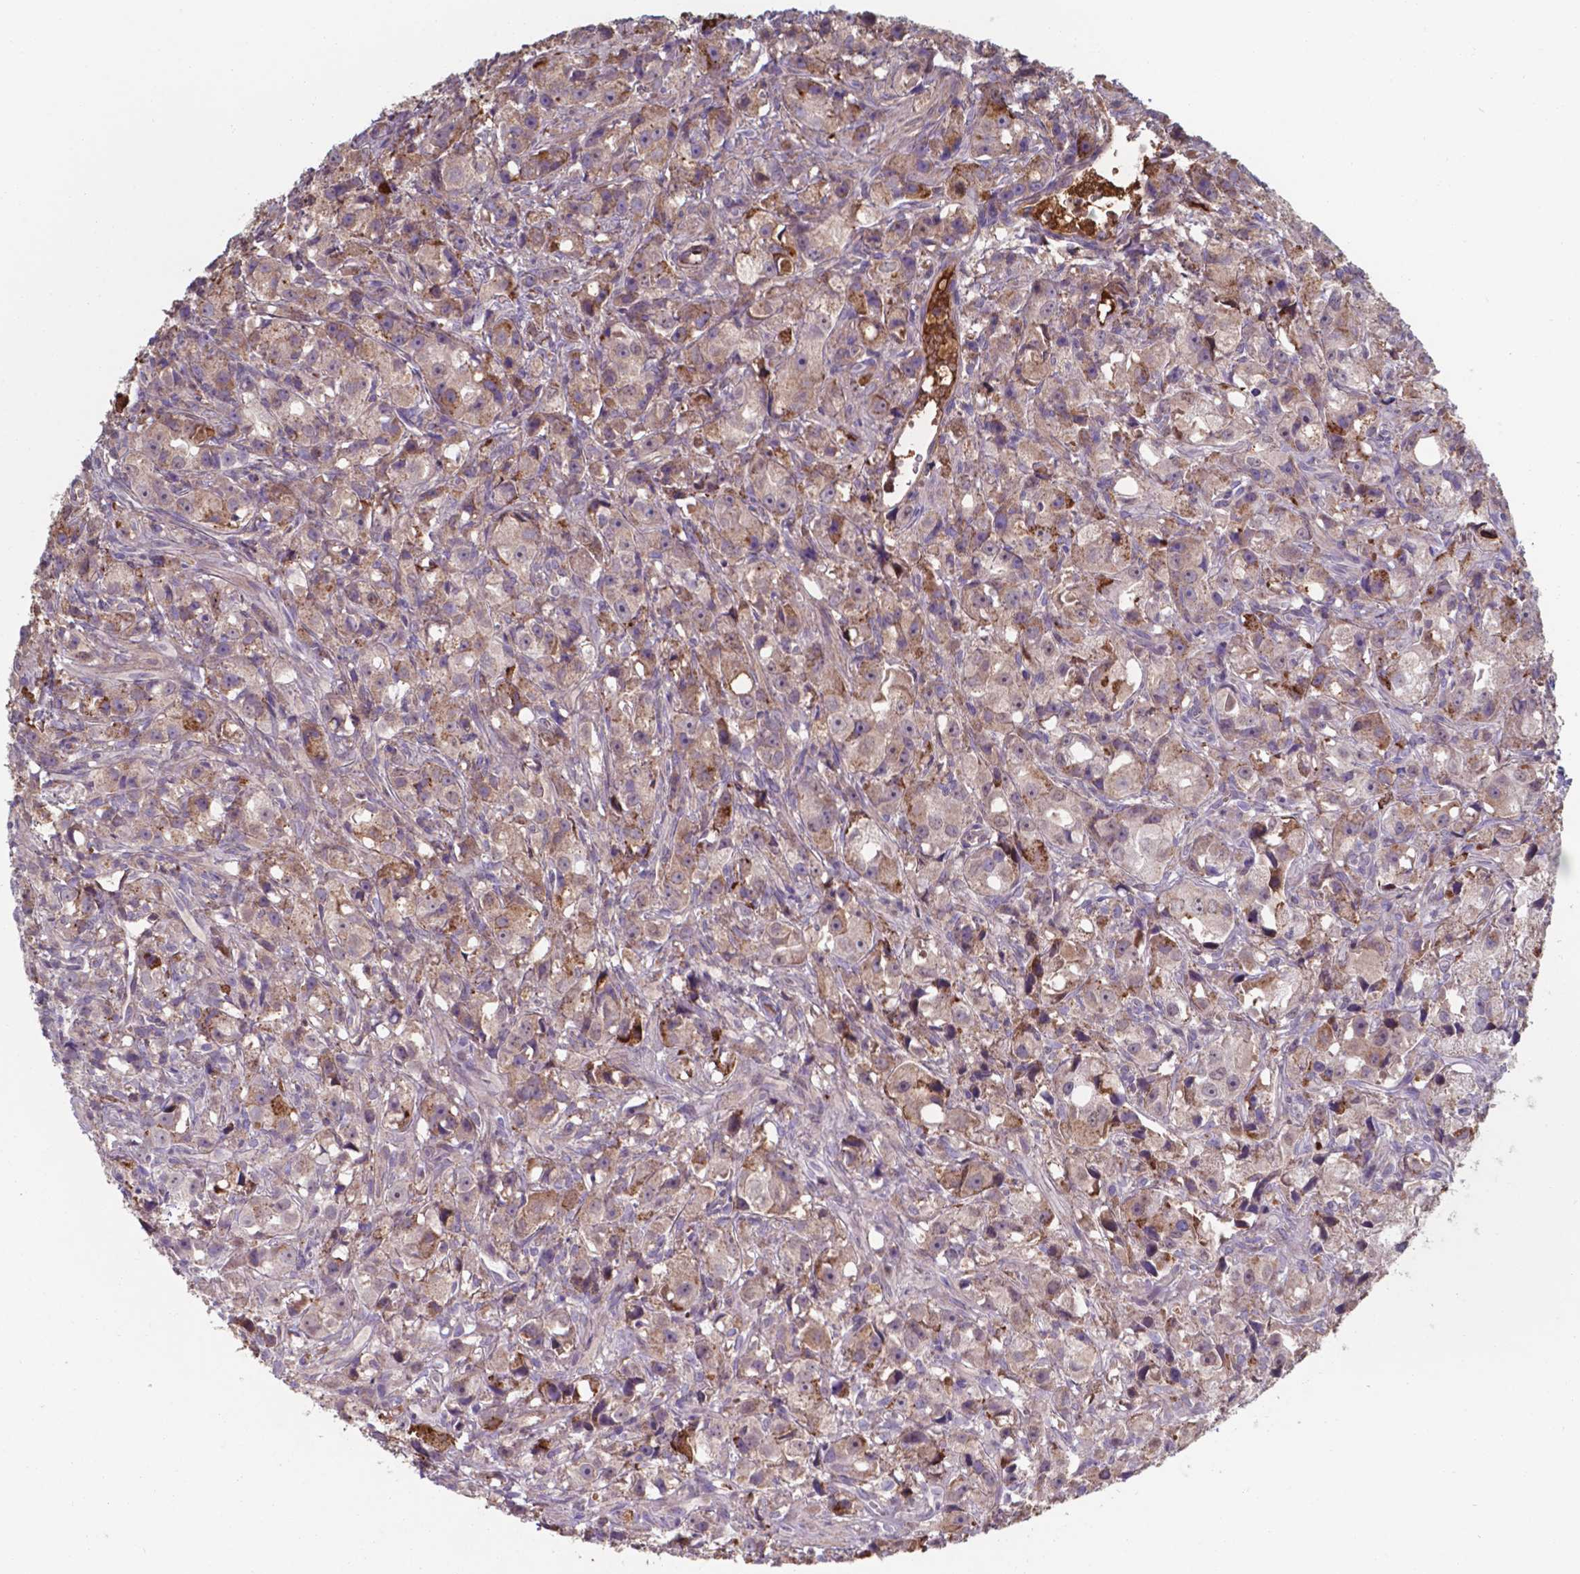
{"staining": {"intensity": "moderate", "quantity": "<25%", "location": "cytoplasmic/membranous"}, "tissue": "prostate cancer", "cell_type": "Tumor cells", "image_type": "cancer", "snomed": [{"axis": "morphology", "description": "Adenocarcinoma, High grade"}, {"axis": "topography", "description": "Prostate"}], "caption": "A photomicrograph of human prostate adenocarcinoma (high-grade) stained for a protein shows moderate cytoplasmic/membranous brown staining in tumor cells.", "gene": "SERPINA1", "patient": {"sex": "male", "age": 75}}